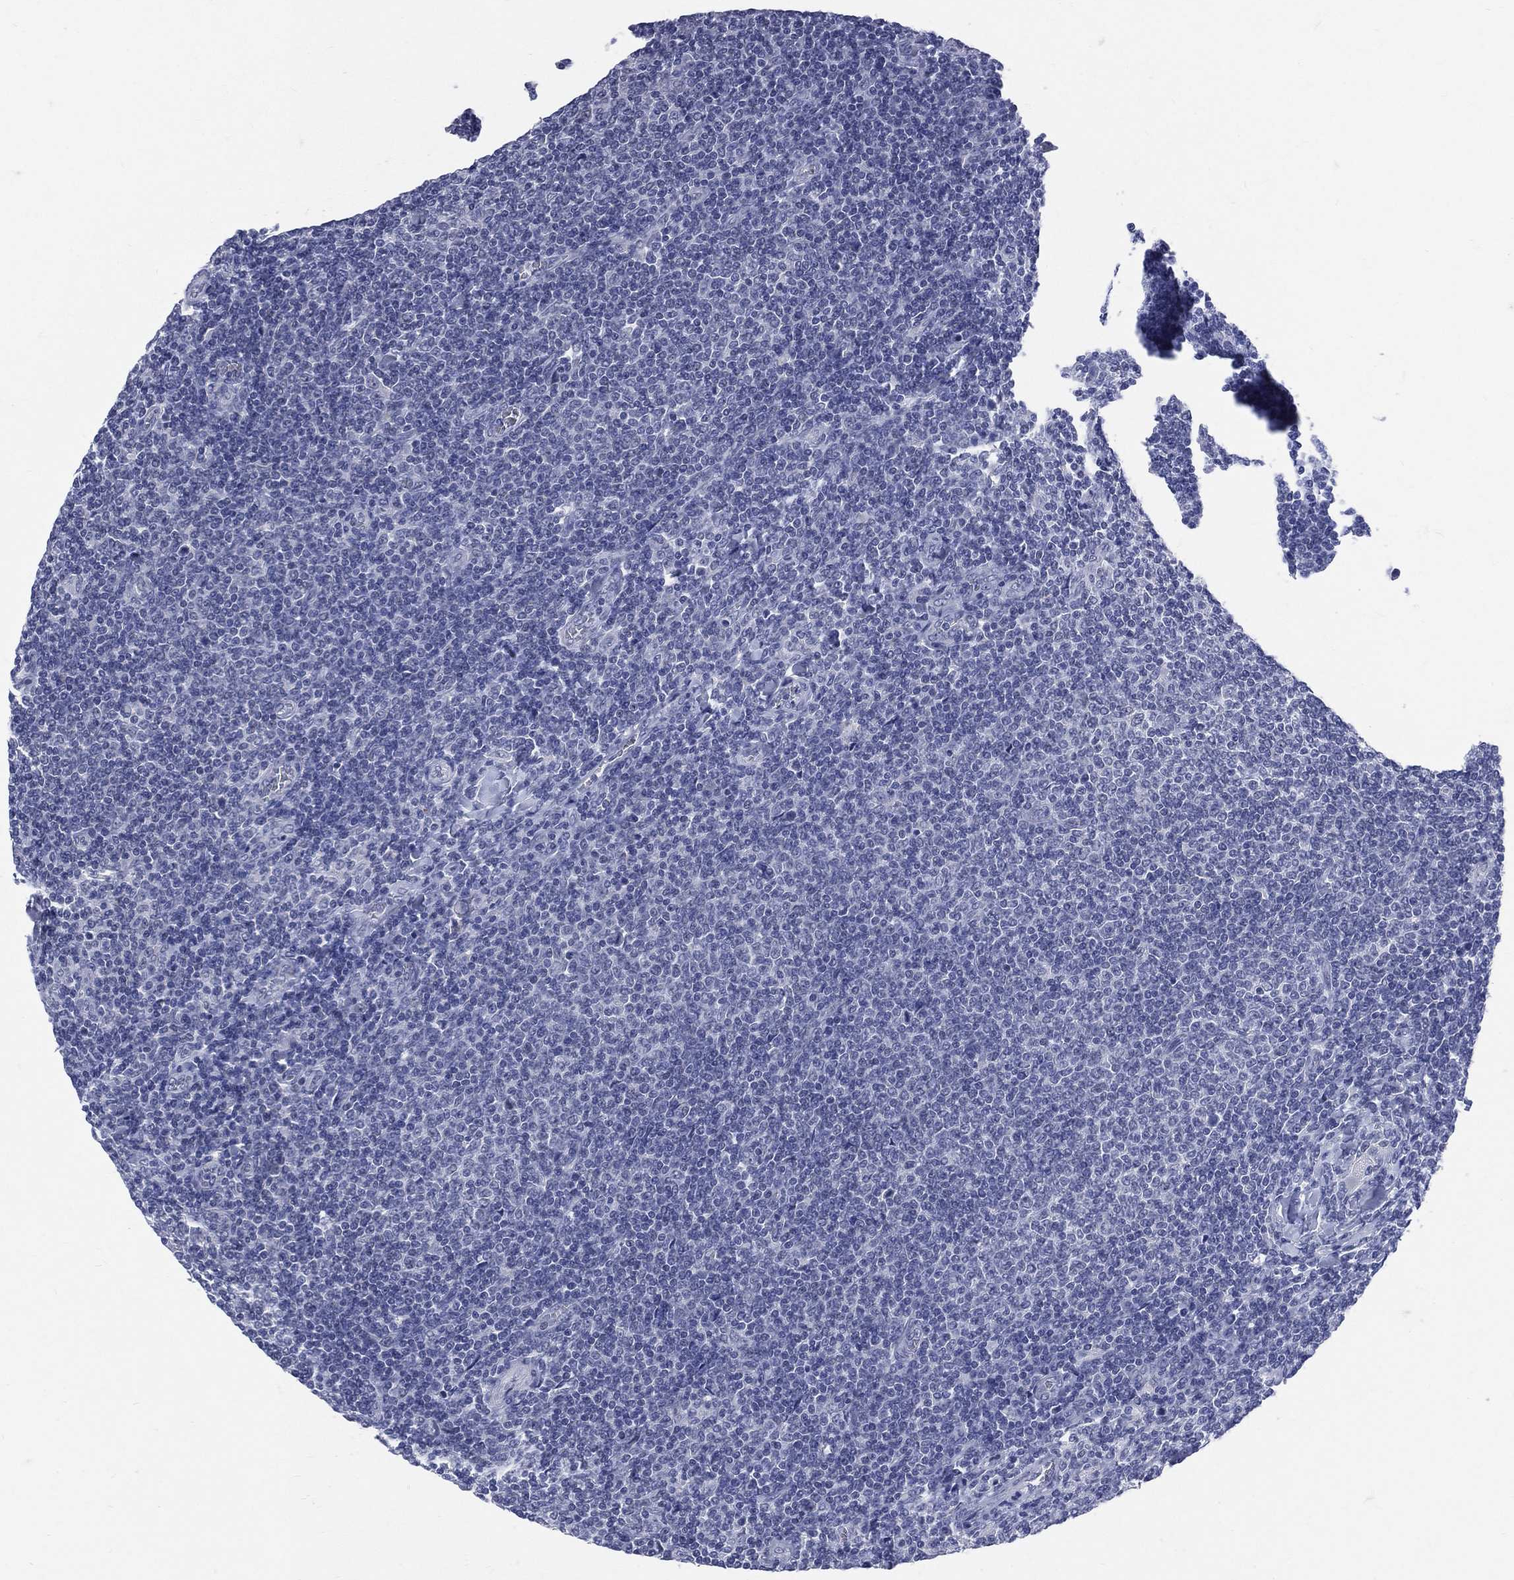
{"staining": {"intensity": "negative", "quantity": "none", "location": "none"}, "tissue": "lymphoma", "cell_type": "Tumor cells", "image_type": "cancer", "snomed": [{"axis": "morphology", "description": "Malignant lymphoma, non-Hodgkin's type, Low grade"}, {"axis": "topography", "description": "Lymph node"}], "caption": "High magnification brightfield microscopy of low-grade malignant lymphoma, non-Hodgkin's type stained with DAB (3,3'-diaminobenzidine) (brown) and counterstained with hematoxylin (blue): tumor cells show no significant expression. (Brightfield microscopy of DAB immunohistochemistry at high magnification).", "gene": "MLLT10", "patient": {"sex": "male", "age": 52}}